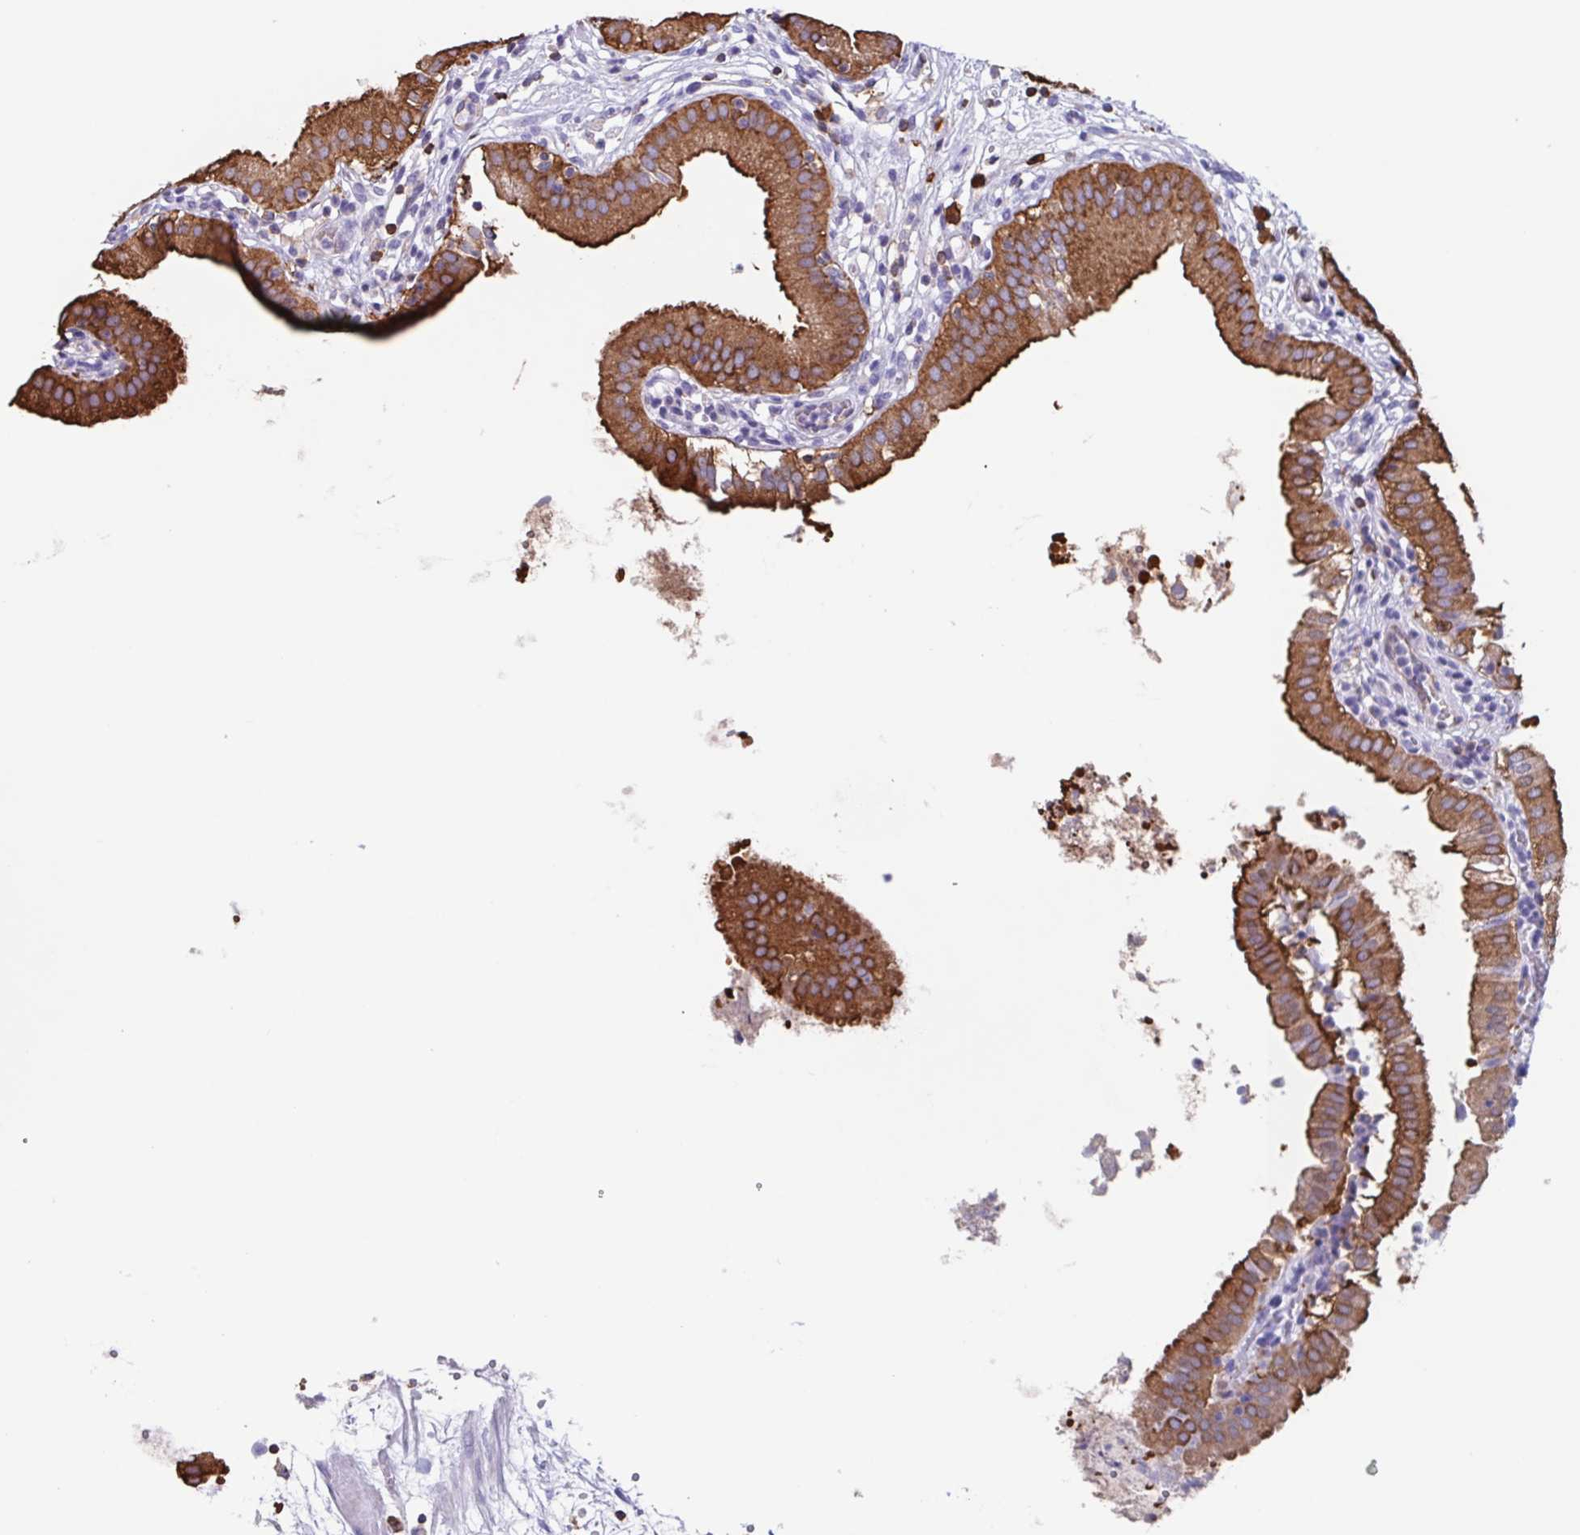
{"staining": {"intensity": "strong", "quantity": ">75%", "location": "cytoplasmic/membranous"}, "tissue": "gallbladder", "cell_type": "Glandular cells", "image_type": "normal", "snomed": [{"axis": "morphology", "description": "Normal tissue, NOS"}, {"axis": "topography", "description": "Gallbladder"}], "caption": "Normal gallbladder was stained to show a protein in brown. There is high levels of strong cytoplasmic/membranous staining in about >75% of glandular cells. The protein of interest is shown in brown color, while the nuclei are stained blue.", "gene": "TPD52", "patient": {"sex": "female", "age": 65}}